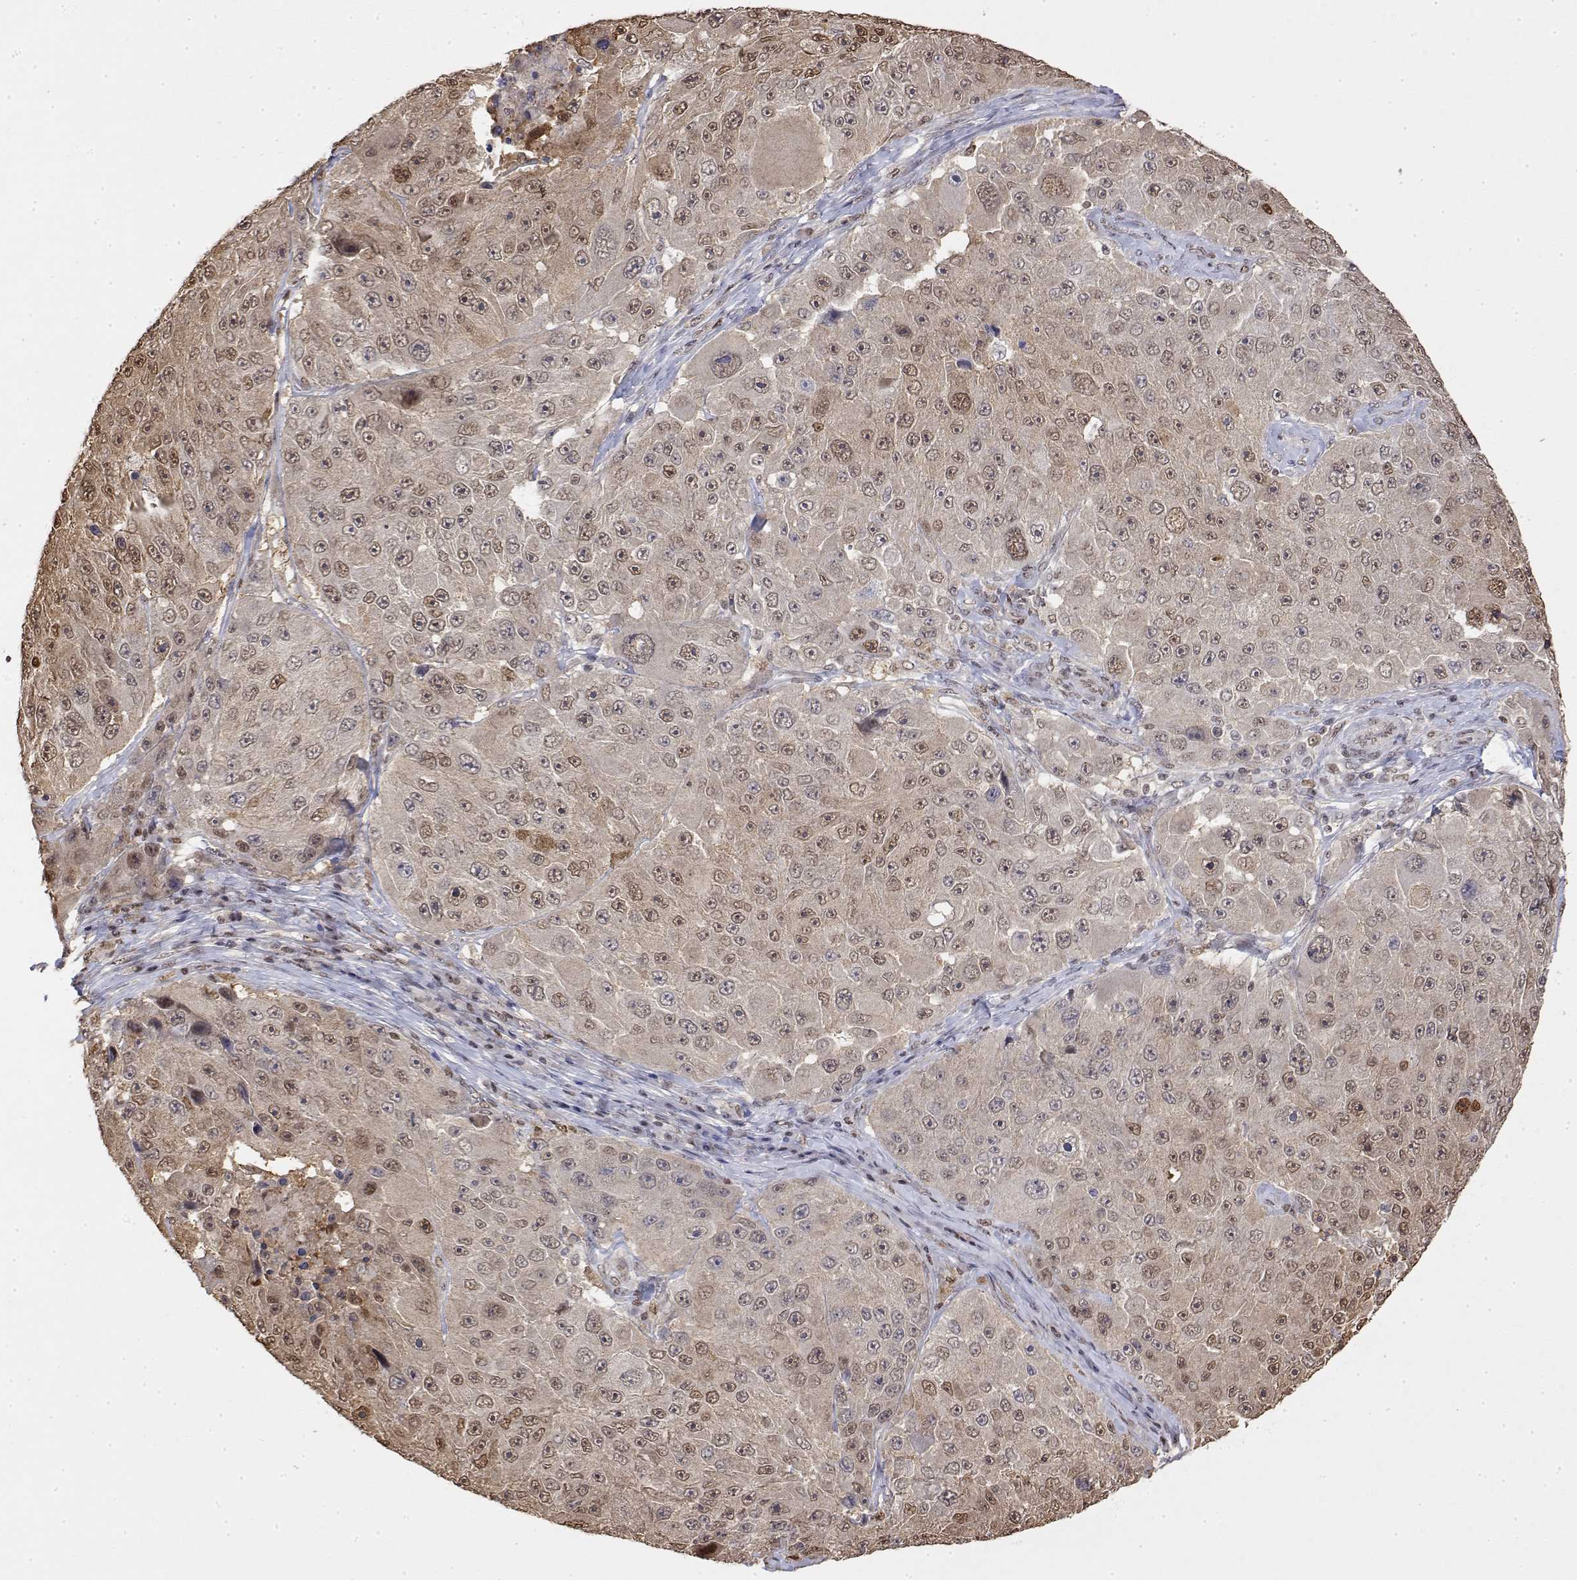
{"staining": {"intensity": "moderate", "quantity": "25%-75%", "location": "nuclear"}, "tissue": "melanoma", "cell_type": "Tumor cells", "image_type": "cancer", "snomed": [{"axis": "morphology", "description": "Malignant melanoma, Metastatic site"}, {"axis": "topography", "description": "Lymph node"}], "caption": "There is medium levels of moderate nuclear expression in tumor cells of melanoma, as demonstrated by immunohistochemical staining (brown color).", "gene": "TPI1", "patient": {"sex": "male", "age": 62}}